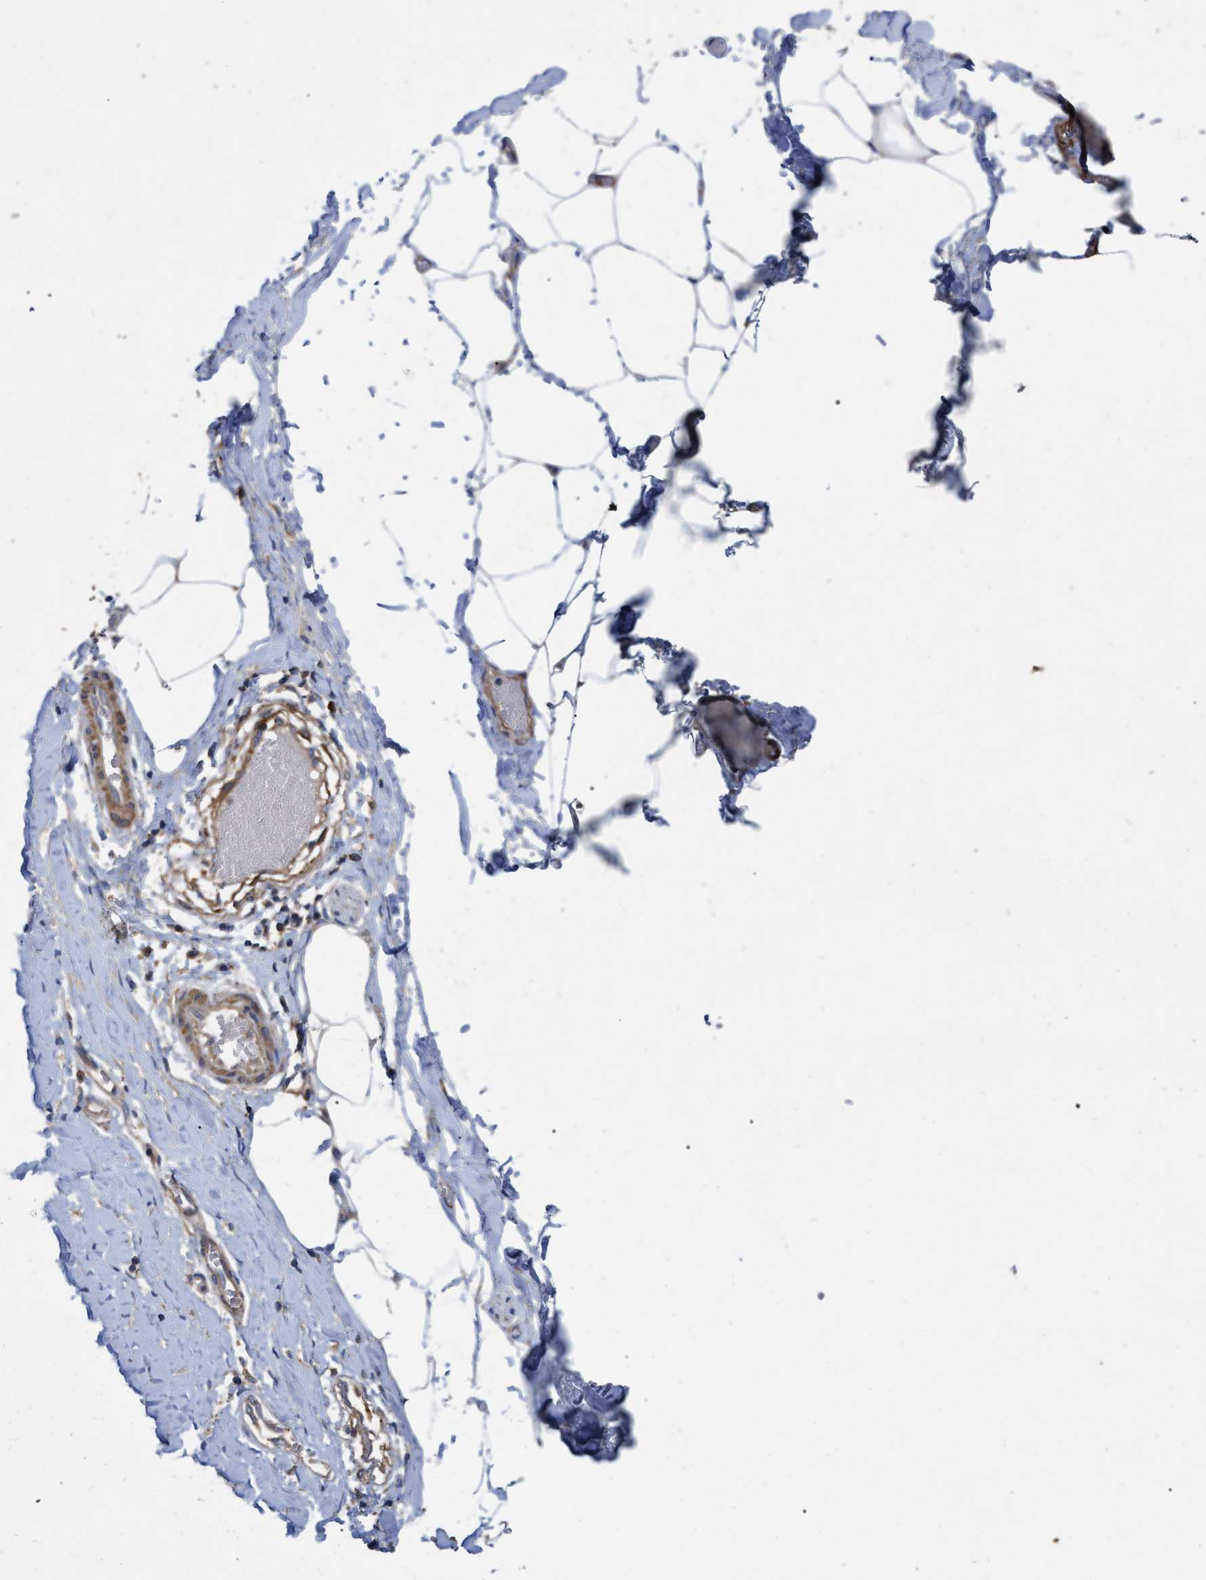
{"staining": {"intensity": "negative", "quantity": "none", "location": "none"}, "tissue": "adipose tissue", "cell_type": "Adipocytes", "image_type": "normal", "snomed": [{"axis": "morphology", "description": "Normal tissue, NOS"}, {"axis": "morphology", "description": "Adenocarcinoma, NOS"}, {"axis": "topography", "description": "Colon"}, {"axis": "topography", "description": "Peripheral nerve tissue"}], "caption": "DAB (3,3'-diaminobenzidine) immunohistochemical staining of benign human adipose tissue demonstrates no significant expression in adipocytes.", "gene": "RABEP1", "patient": {"sex": "male", "age": 14}}